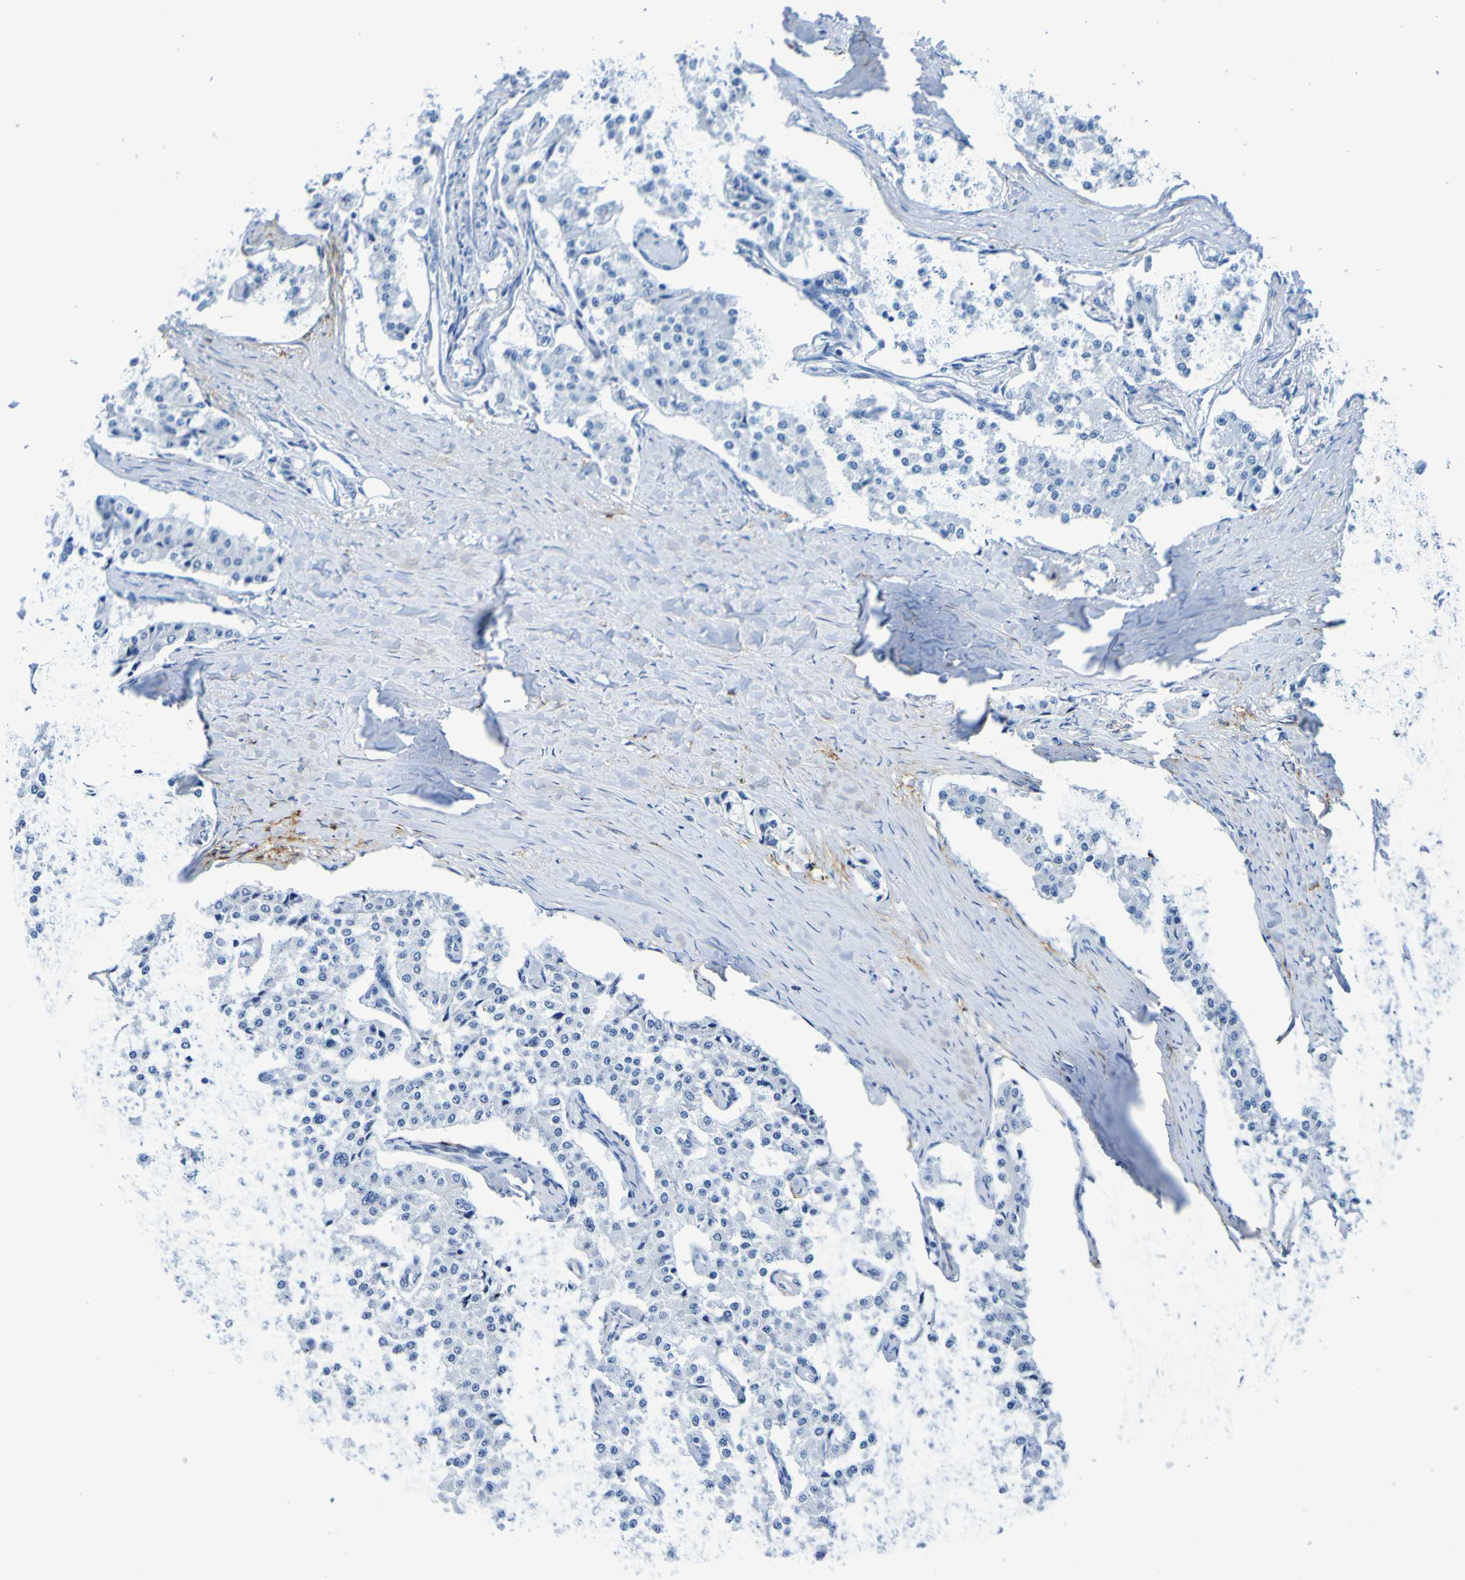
{"staining": {"intensity": "negative", "quantity": "none", "location": "none"}, "tissue": "carcinoid", "cell_type": "Tumor cells", "image_type": "cancer", "snomed": [{"axis": "morphology", "description": "Carcinoid, malignant, NOS"}, {"axis": "topography", "description": "Colon"}], "caption": "Immunohistochemistry (IHC) image of neoplastic tissue: carcinoid stained with DAB exhibits no significant protein staining in tumor cells.", "gene": "DPEP1", "patient": {"sex": "female", "age": 52}}